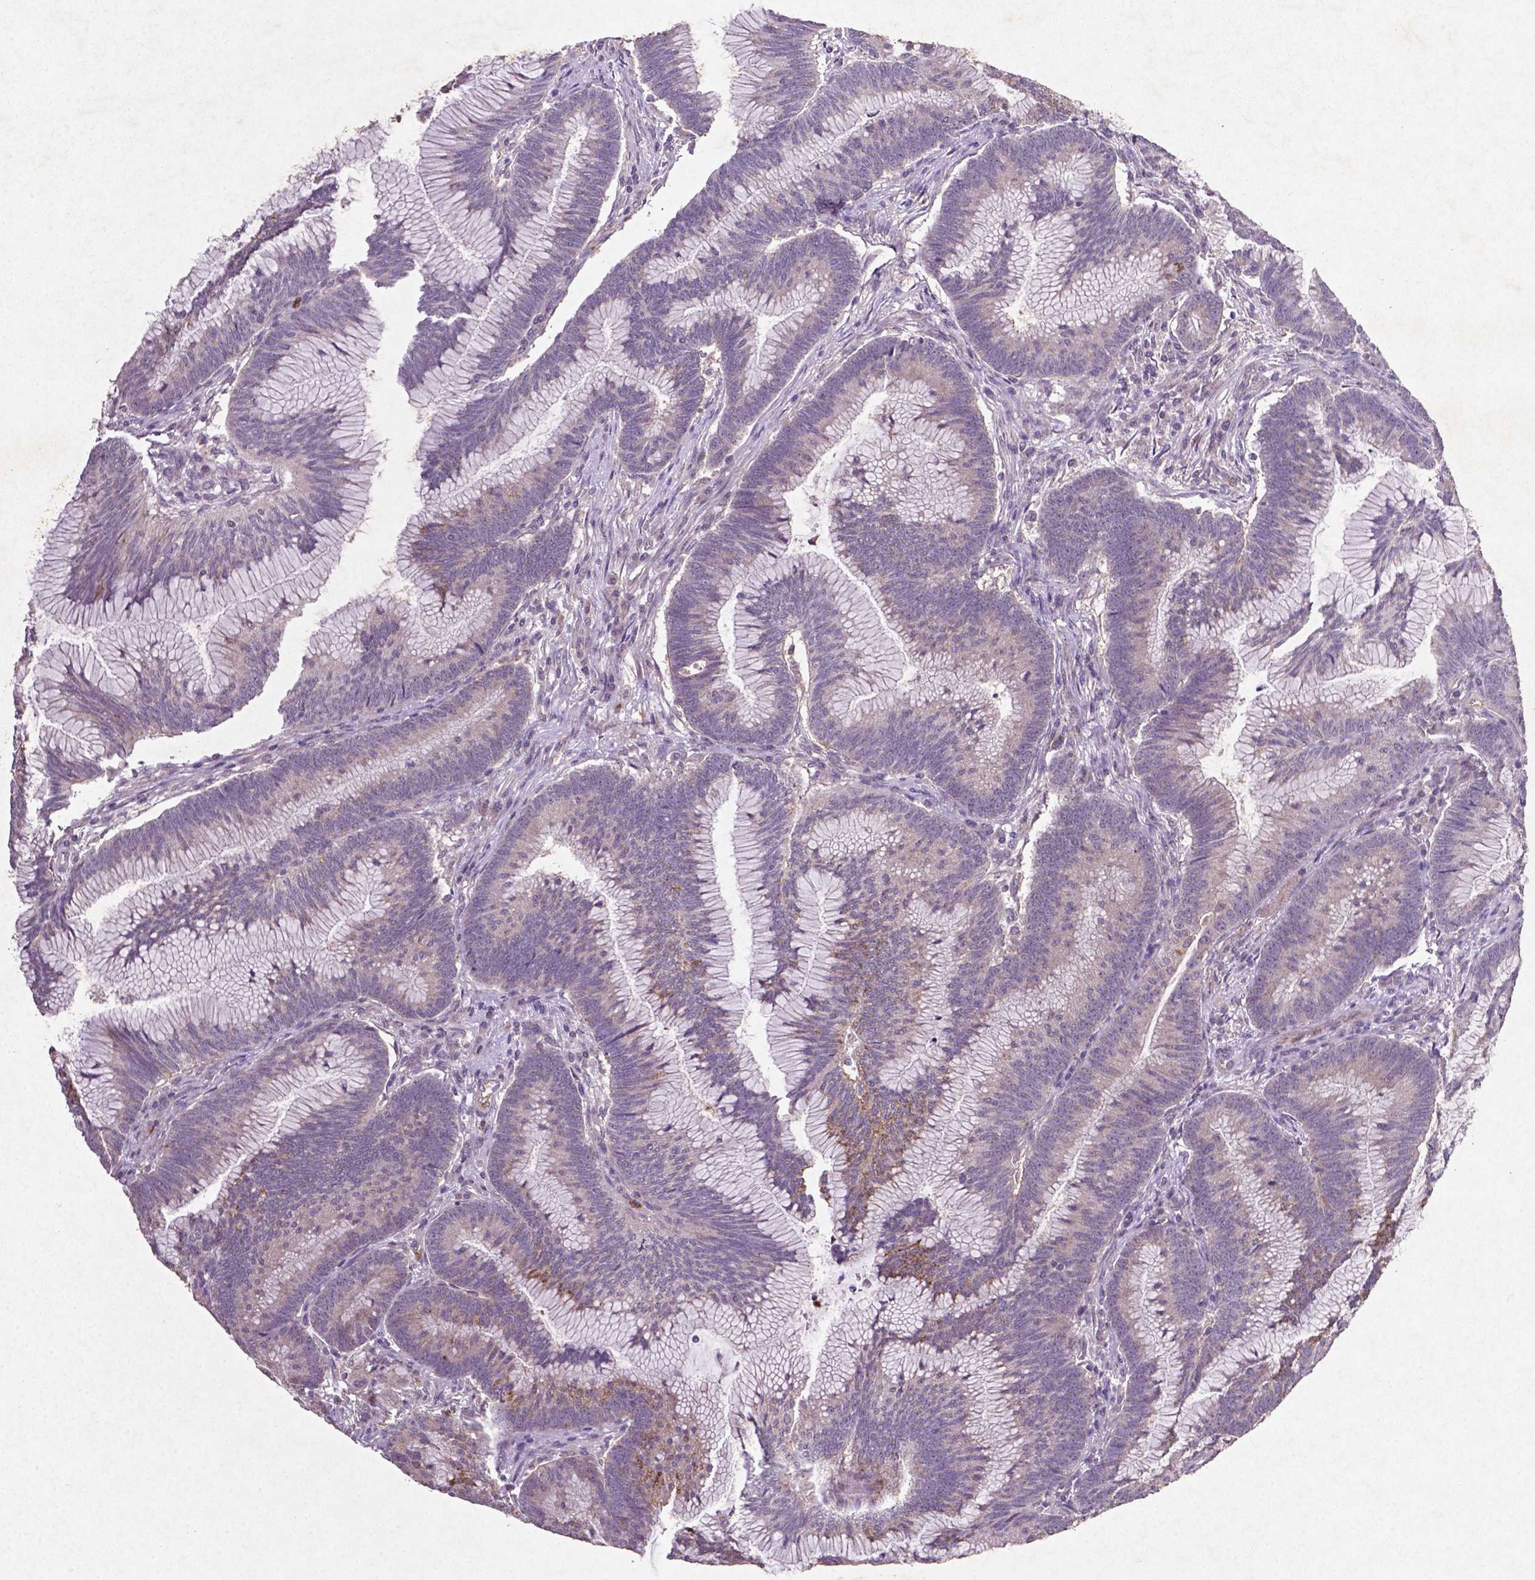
{"staining": {"intensity": "weak", "quantity": "25%-75%", "location": "cytoplasmic/membranous"}, "tissue": "colorectal cancer", "cell_type": "Tumor cells", "image_type": "cancer", "snomed": [{"axis": "morphology", "description": "Adenocarcinoma, NOS"}, {"axis": "topography", "description": "Colon"}], "caption": "An image showing weak cytoplasmic/membranous expression in about 25%-75% of tumor cells in adenocarcinoma (colorectal), as visualized by brown immunohistochemical staining.", "gene": "MTOR", "patient": {"sex": "female", "age": 78}}